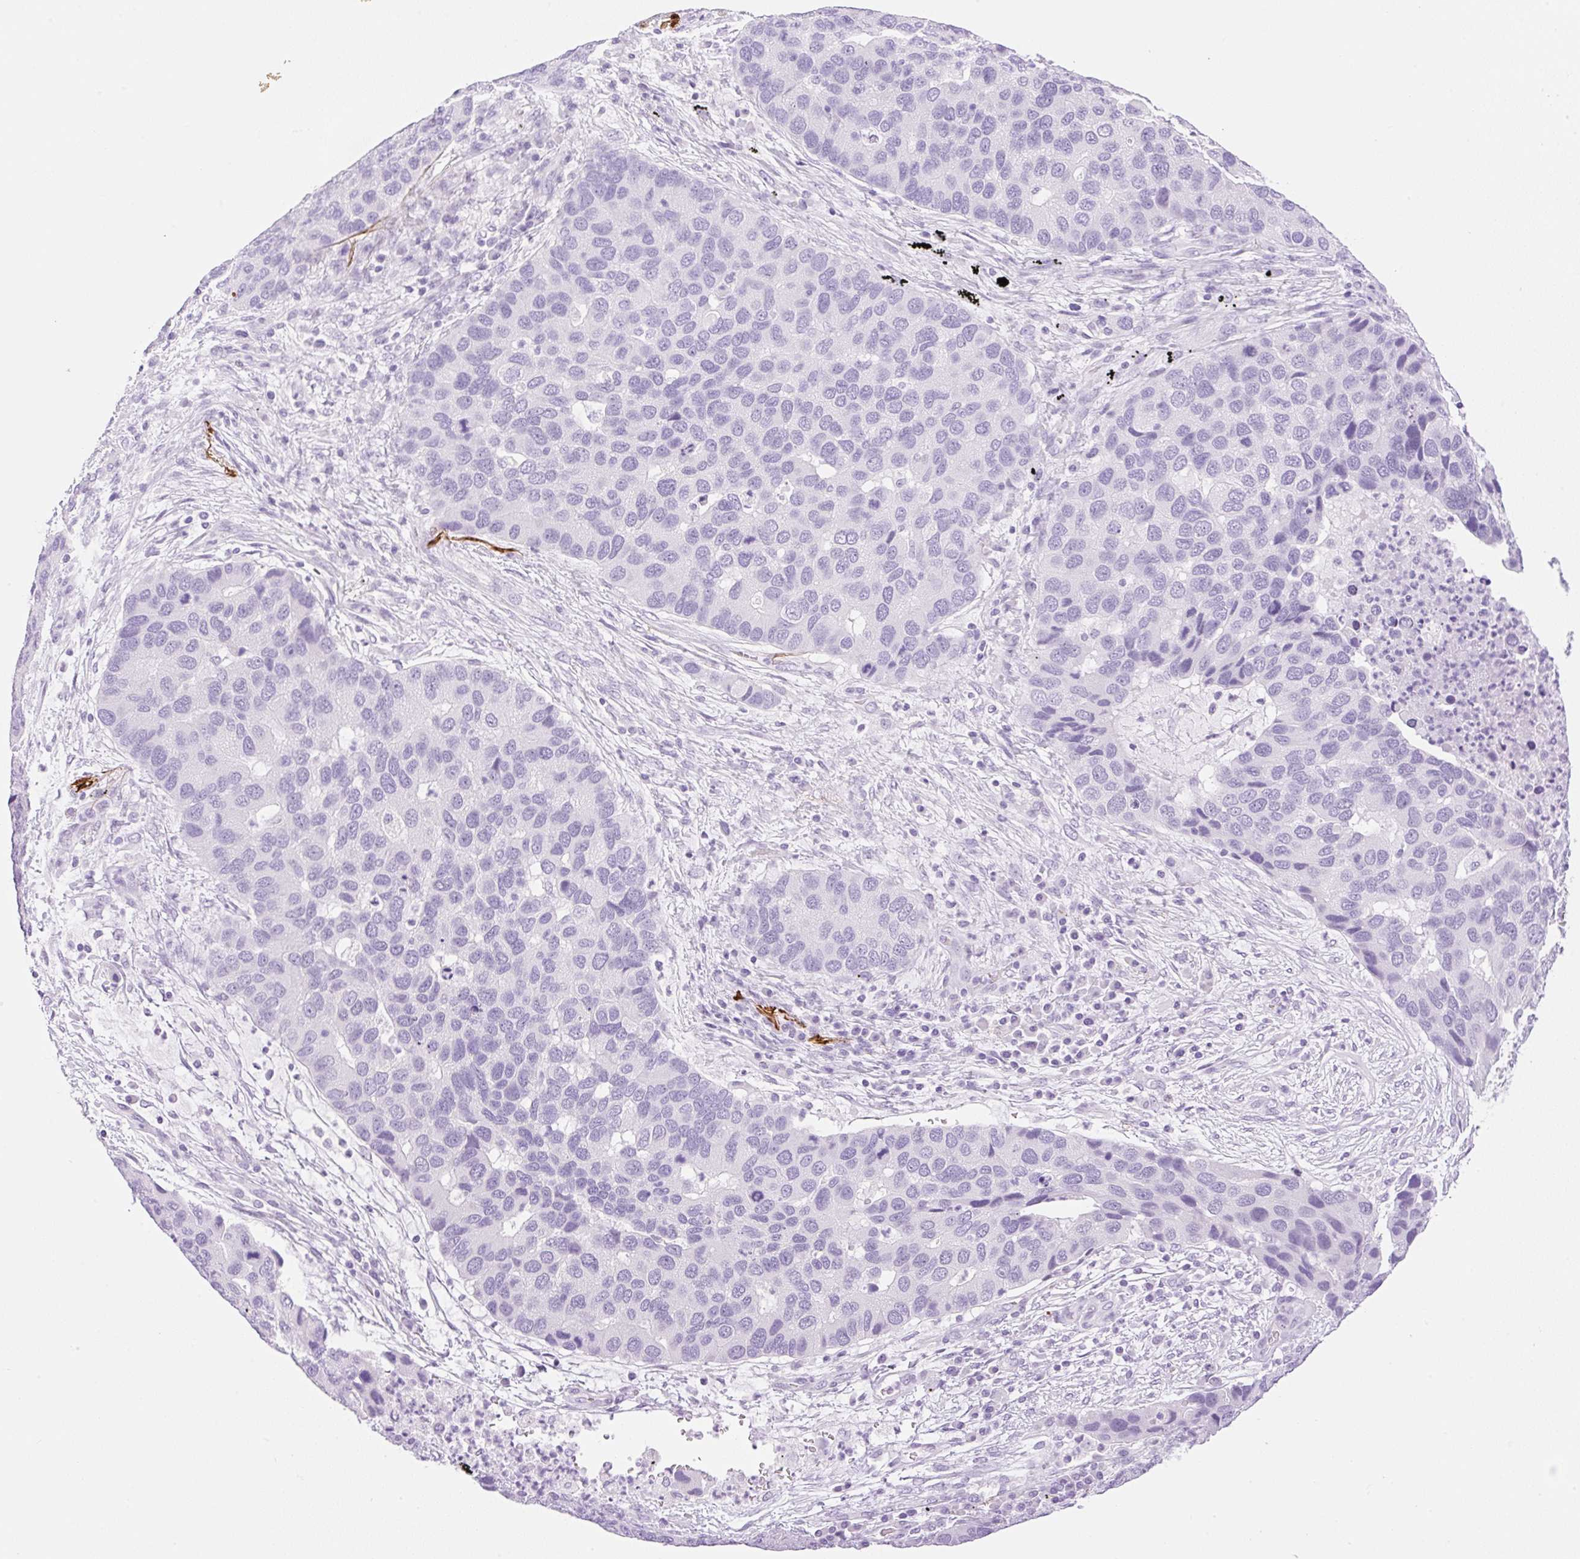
{"staining": {"intensity": "negative", "quantity": "none", "location": "none"}, "tissue": "lung cancer", "cell_type": "Tumor cells", "image_type": "cancer", "snomed": [{"axis": "morphology", "description": "Aneuploidy"}, {"axis": "morphology", "description": "Adenocarcinoma, NOS"}, {"axis": "topography", "description": "Lymph node"}, {"axis": "topography", "description": "Lung"}], "caption": "Tumor cells are negative for protein expression in human lung cancer.", "gene": "SP140L", "patient": {"sex": "female", "age": 74}}